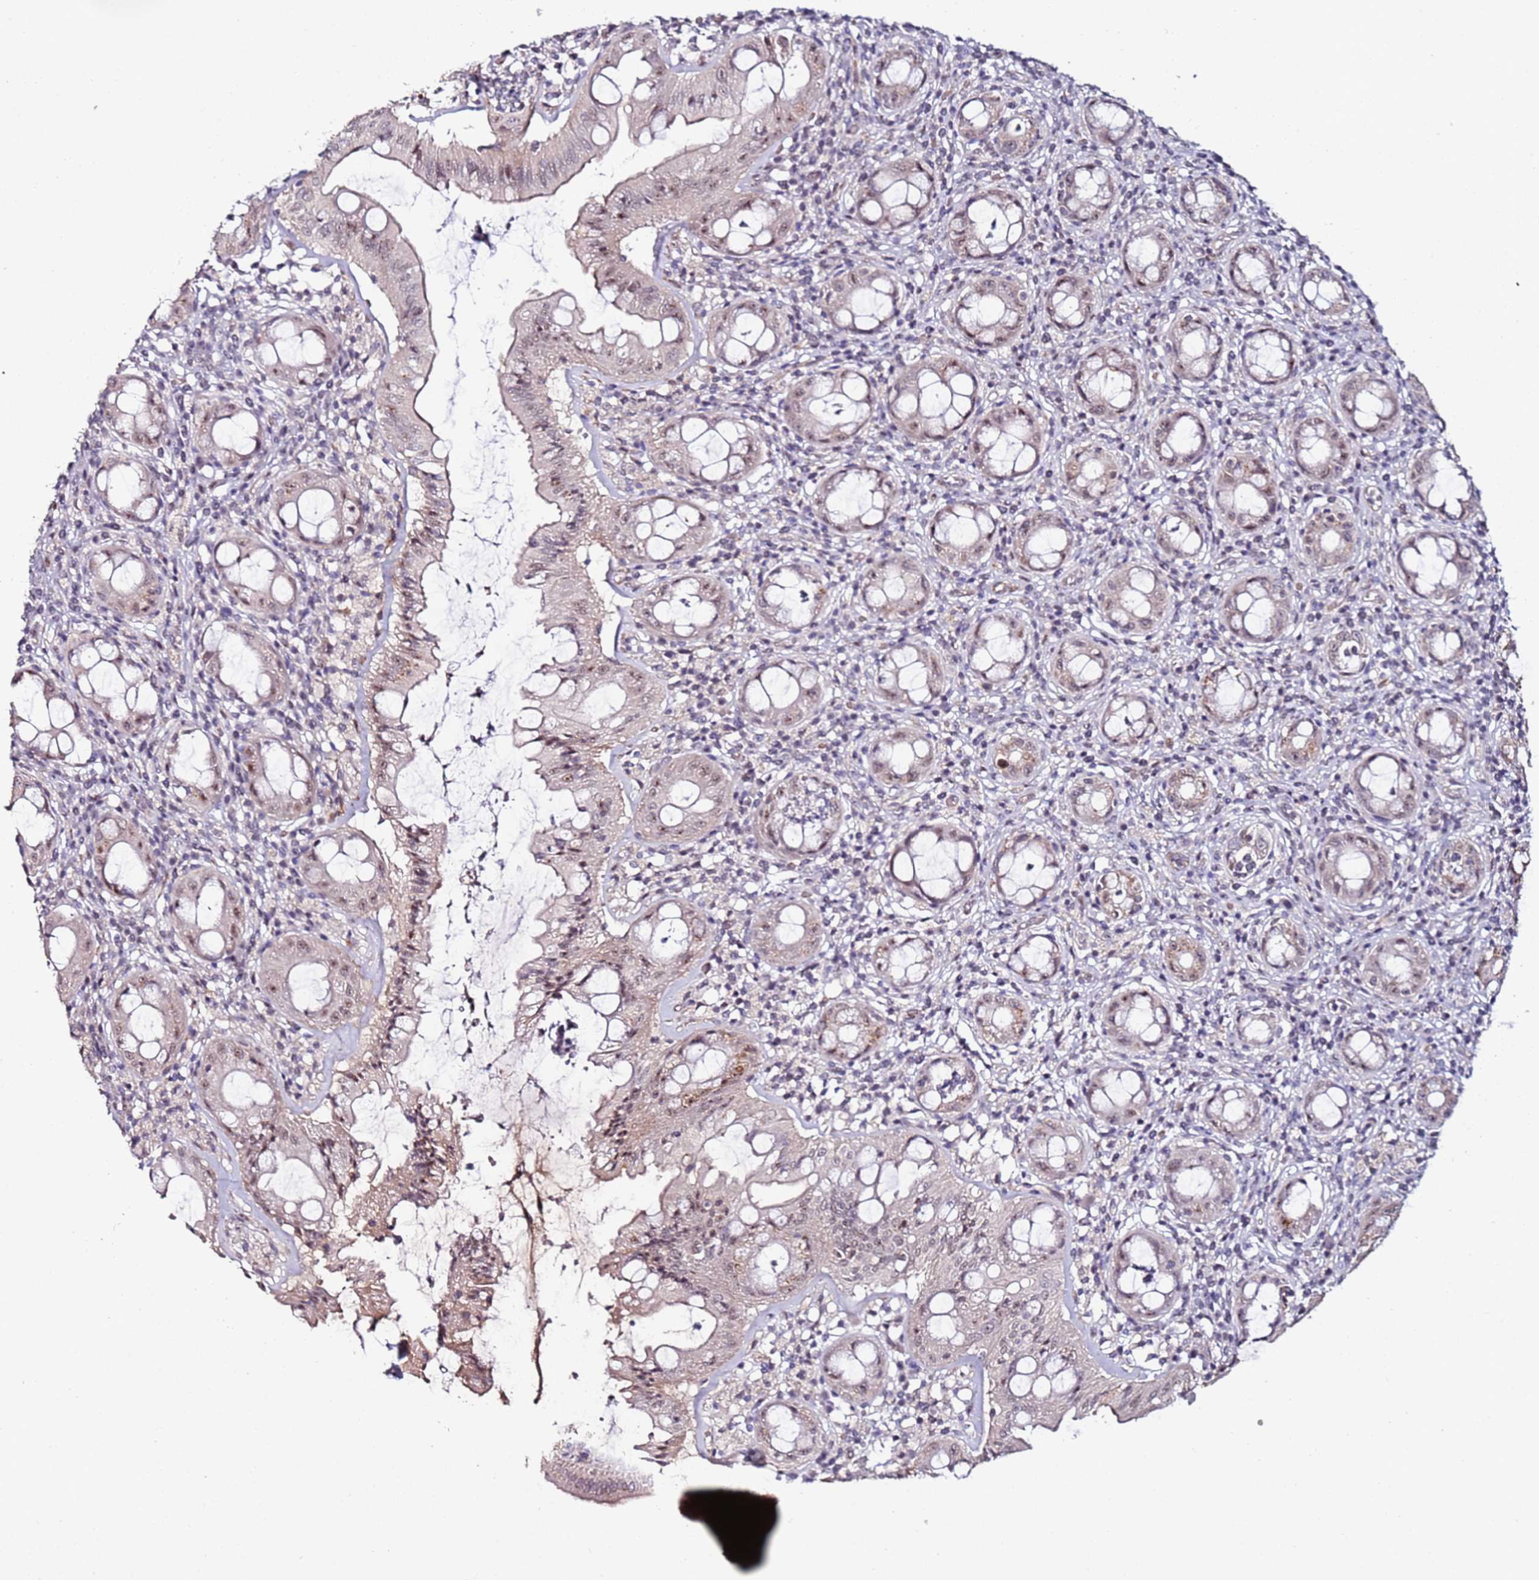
{"staining": {"intensity": "moderate", "quantity": "25%-75%", "location": "cytoplasmic/membranous,nuclear"}, "tissue": "rectum", "cell_type": "Glandular cells", "image_type": "normal", "snomed": [{"axis": "morphology", "description": "Normal tissue, NOS"}, {"axis": "topography", "description": "Rectum"}], "caption": "Immunohistochemical staining of unremarkable rectum reveals medium levels of moderate cytoplasmic/membranous,nuclear expression in approximately 25%-75% of glandular cells. (IHC, brightfield microscopy, high magnification).", "gene": "DUSP28", "patient": {"sex": "female", "age": 57}}